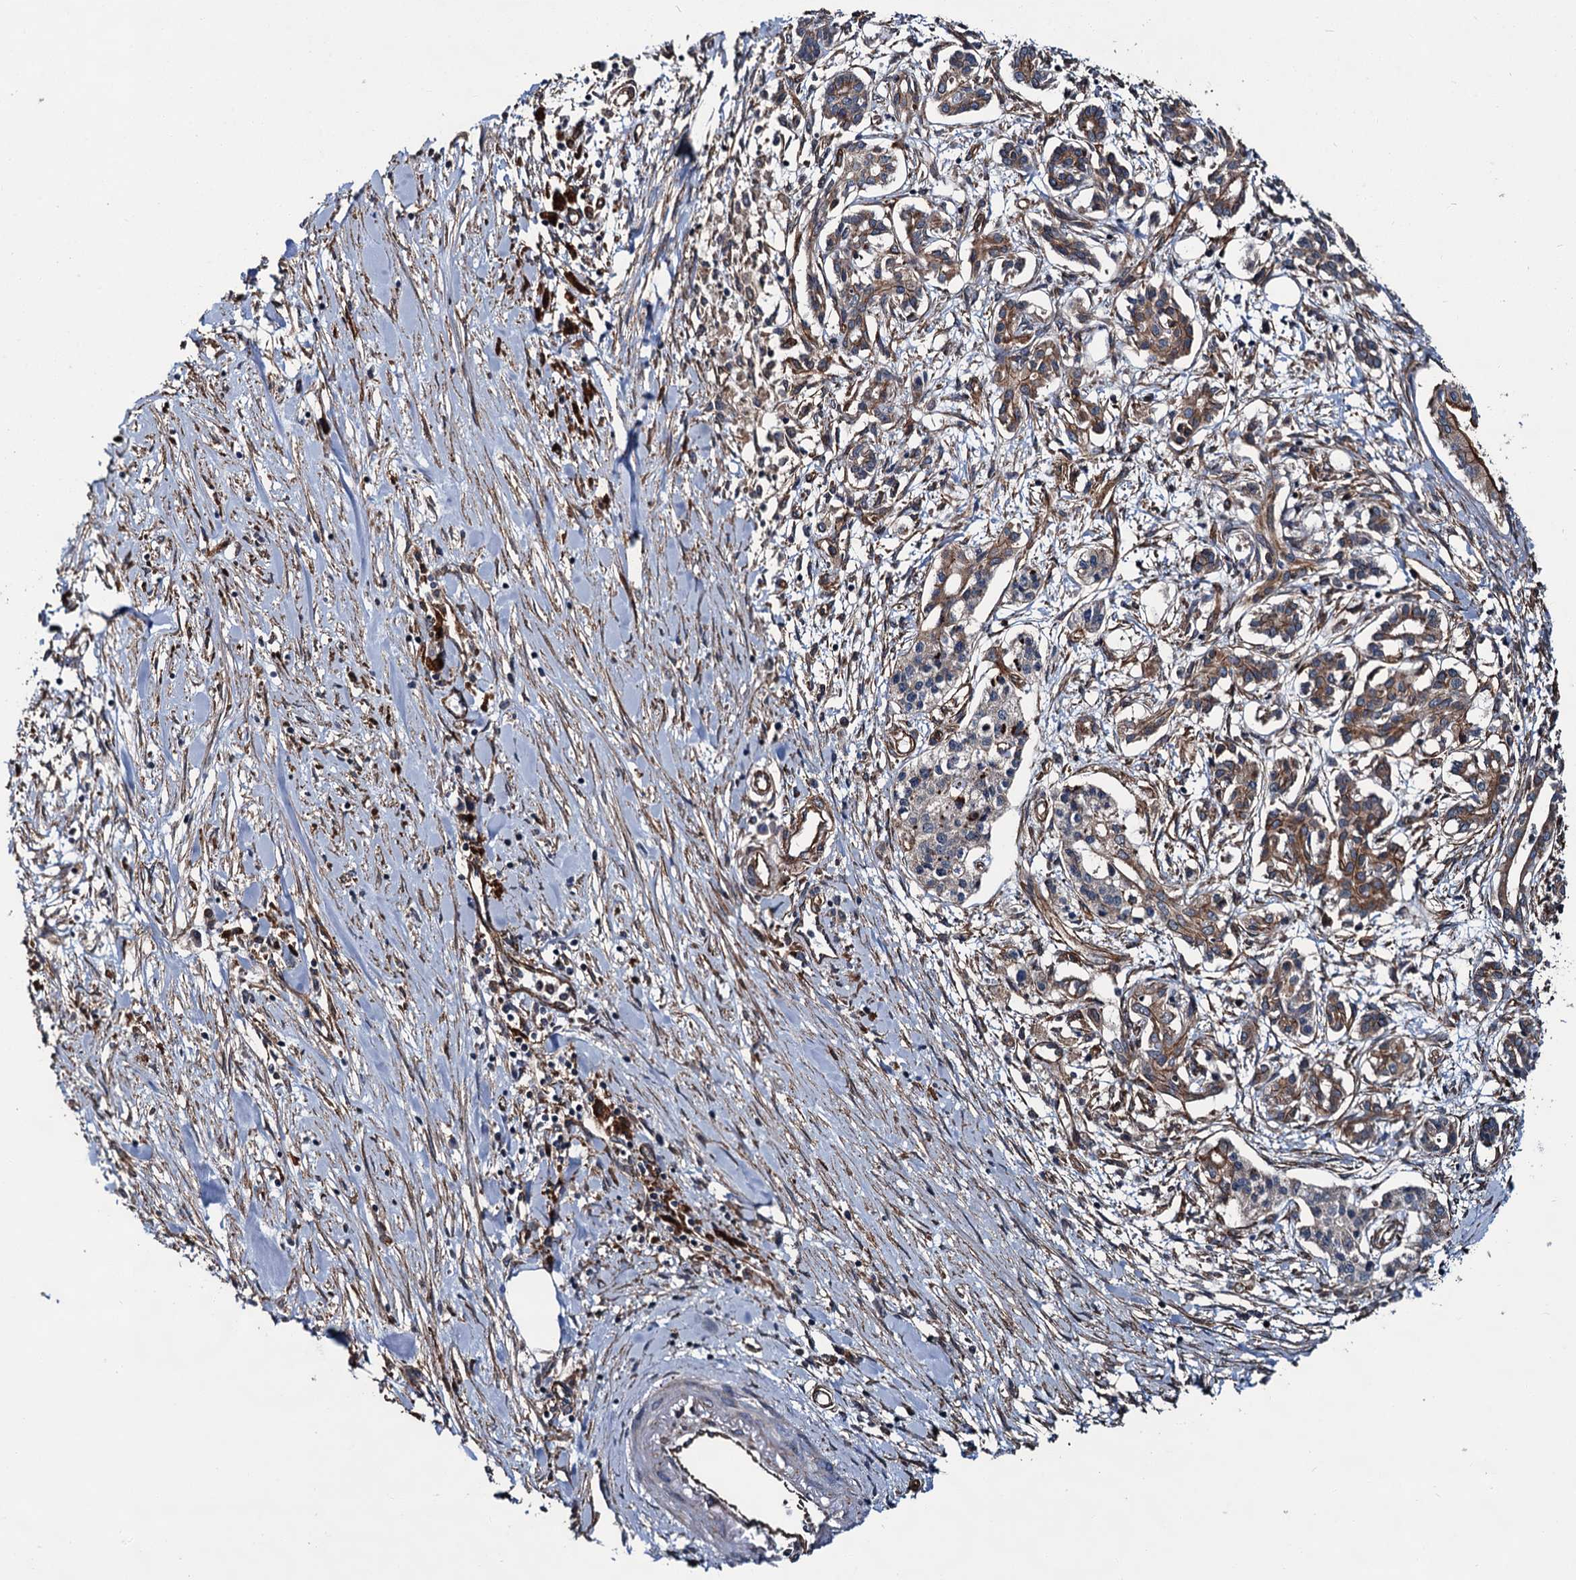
{"staining": {"intensity": "moderate", "quantity": ">75%", "location": "cytoplasmic/membranous"}, "tissue": "pancreatic cancer", "cell_type": "Tumor cells", "image_type": "cancer", "snomed": [{"axis": "morphology", "description": "Adenocarcinoma, NOS"}, {"axis": "topography", "description": "Pancreas"}], "caption": "Protein analysis of pancreatic cancer tissue exhibits moderate cytoplasmic/membranous staining in approximately >75% of tumor cells. (Brightfield microscopy of DAB IHC at high magnification).", "gene": "ZFYVE19", "patient": {"sex": "female", "age": 50}}